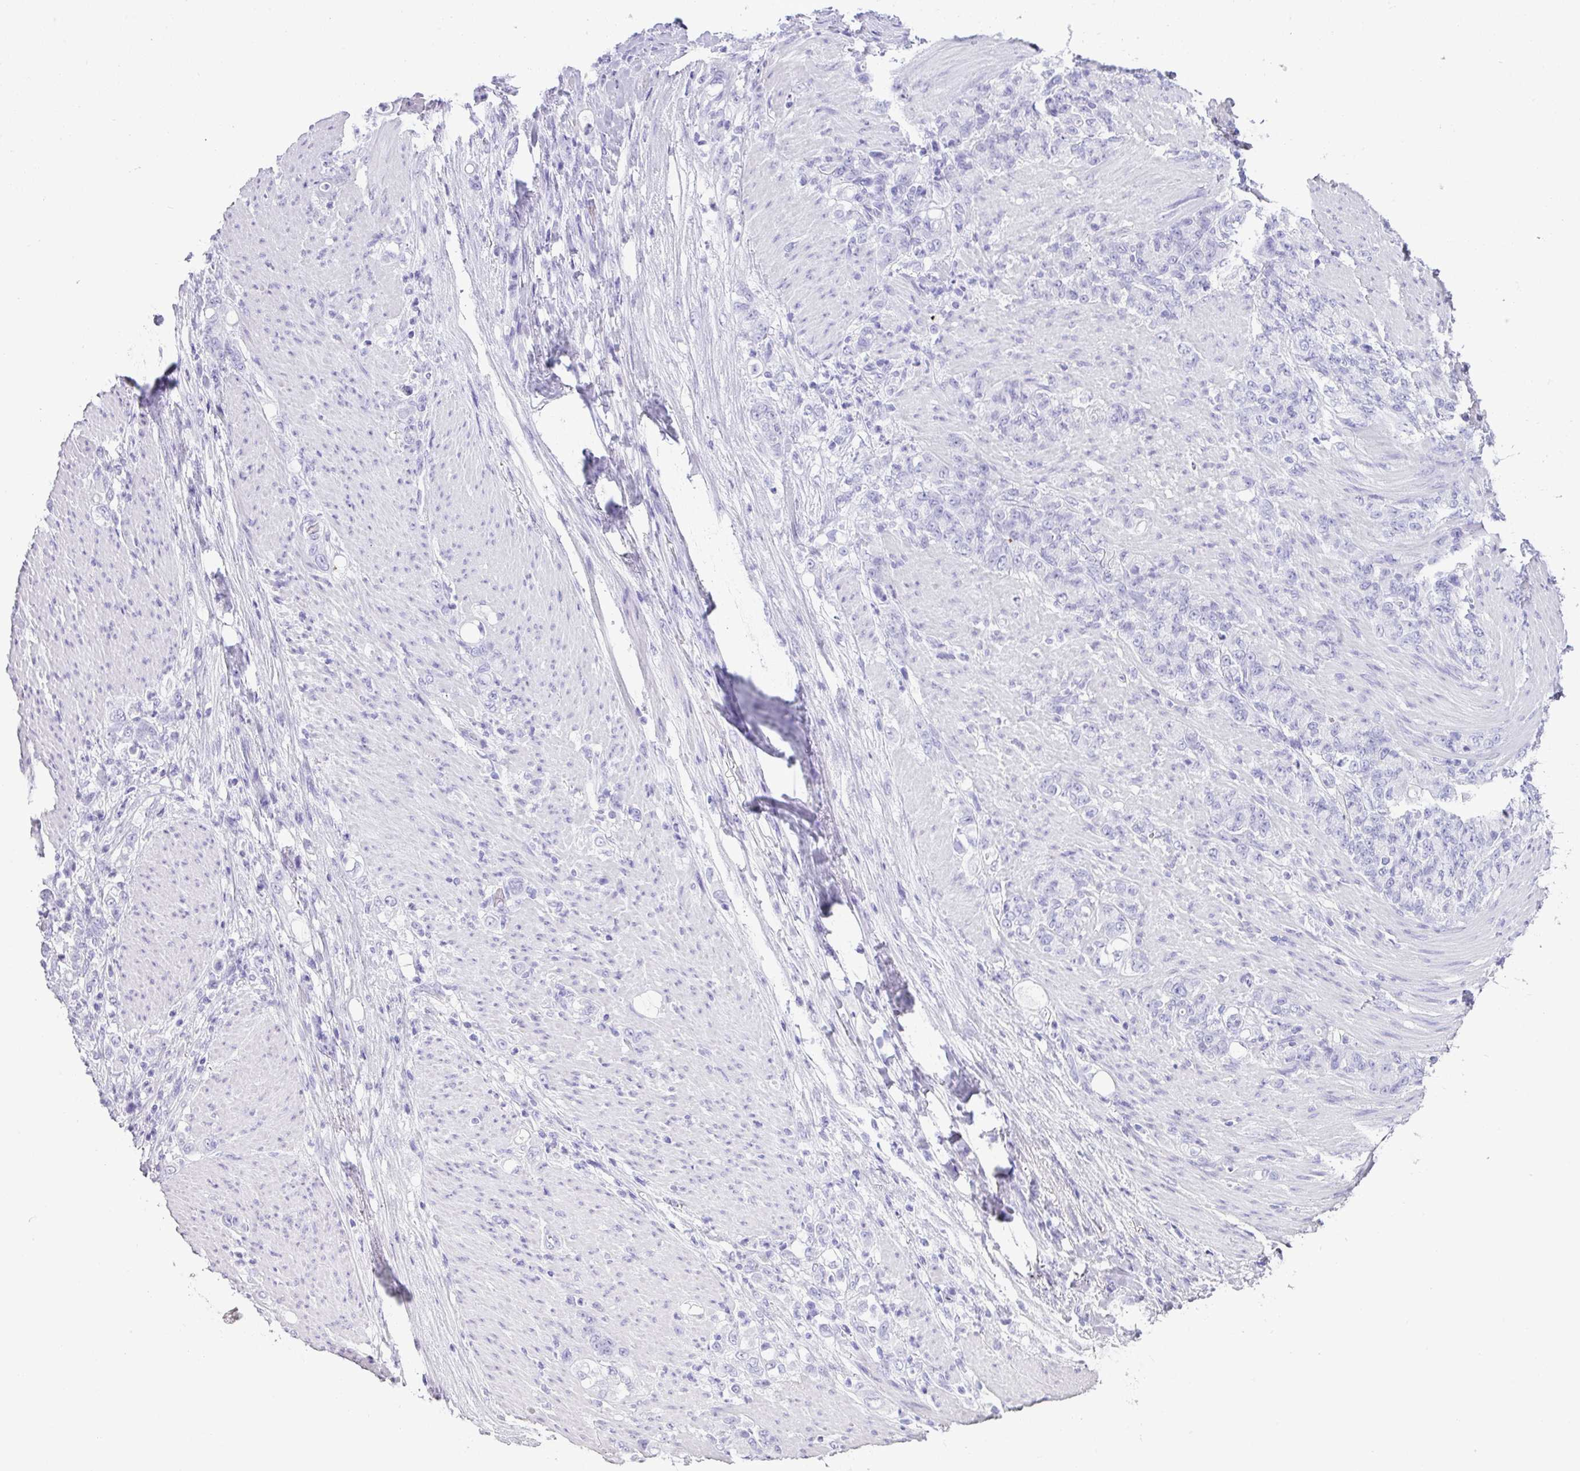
{"staining": {"intensity": "negative", "quantity": "none", "location": "none"}, "tissue": "stomach cancer", "cell_type": "Tumor cells", "image_type": "cancer", "snomed": [{"axis": "morphology", "description": "Adenocarcinoma, NOS"}, {"axis": "topography", "description": "Stomach"}], "caption": "Tumor cells show no significant protein staining in stomach cancer (adenocarcinoma). (Immunohistochemistry (ihc), brightfield microscopy, high magnification).", "gene": "TNP1", "patient": {"sex": "female", "age": 79}}